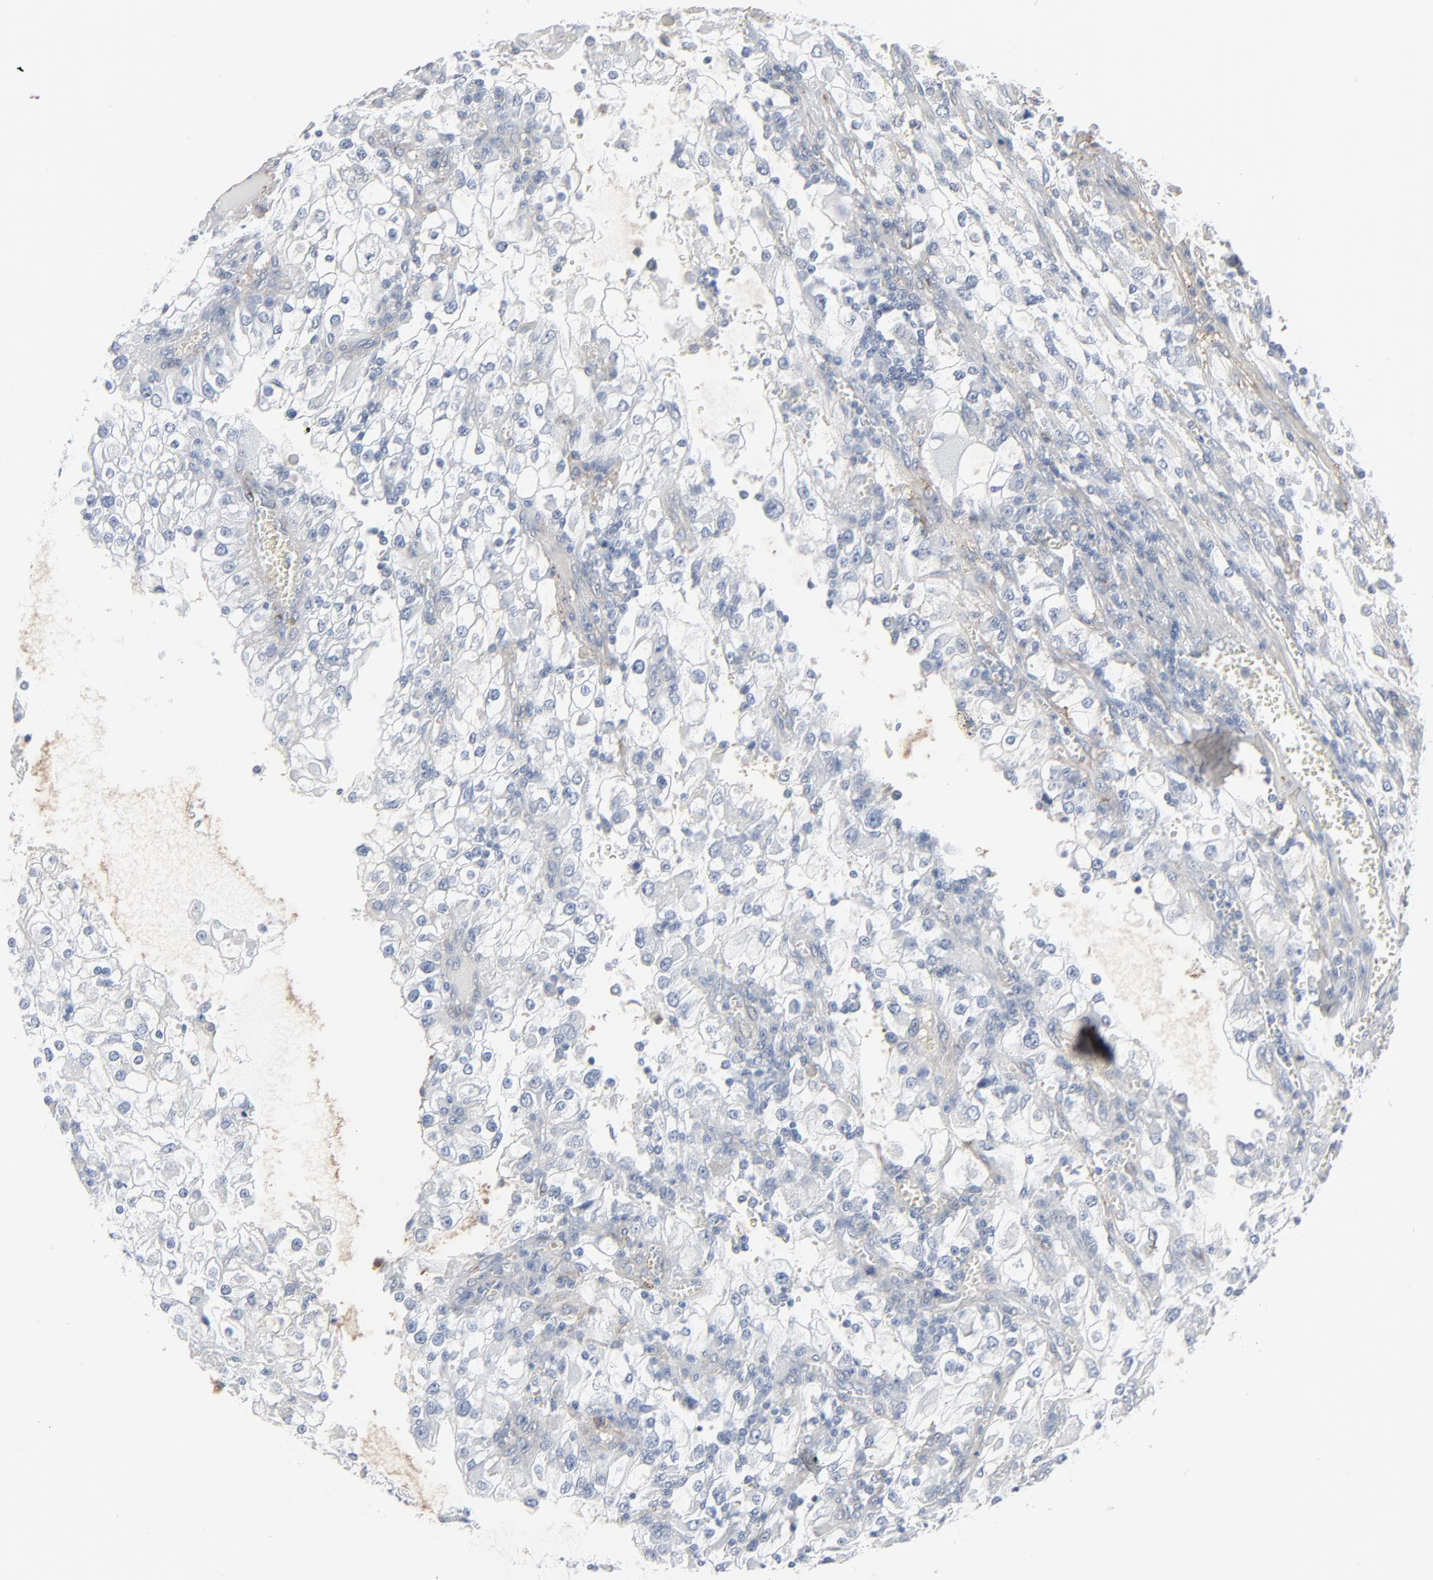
{"staining": {"intensity": "negative", "quantity": "none", "location": "none"}, "tissue": "renal cancer", "cell_type": "Tumor cells", "image_type": "cancer", "snomed": [{"axis": "morphology", "description": "Adenocarcinoma, NOS"}, {"axis": "topography", "description": "Kidney"}], "caption": "The image reveals no significant staining in tumor cells of renal adenocarcinoma.", "gene": "BGN", "patient": {"sex": "female", "age": 52}}